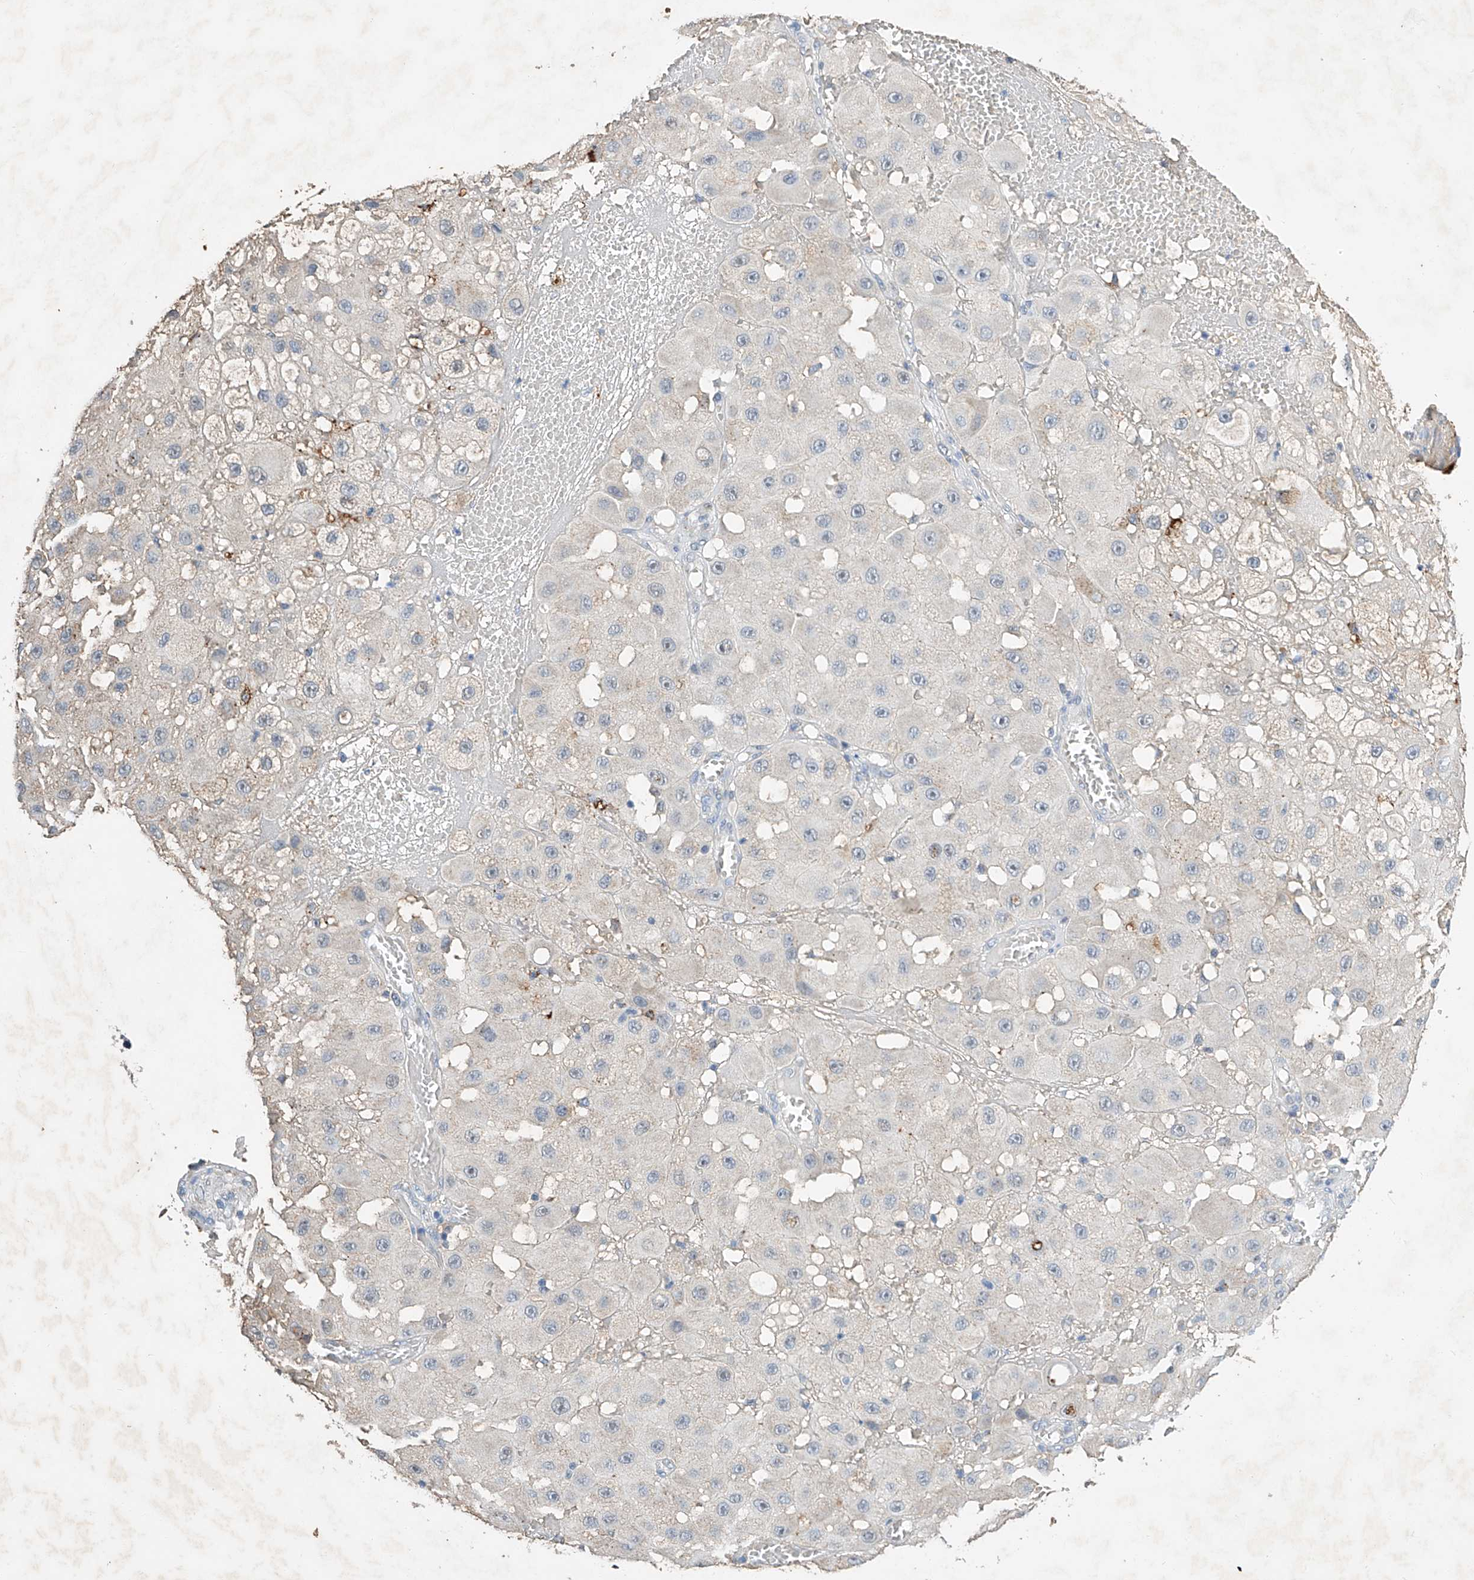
{"staining": {"intensity": "negative", "quantity": "none", "location": "none"}, "tissue": "melanoma", "cell_type": "Tumor cells", "image_type": "cancer", "snomed": [{"axis": "morphology", "description": "Malignant melanoma, NOS"}, {"axis": "topography", "description": "Skin"}], "caption": "The immunohistochemistry (IHC) photomicrograph has no significant expression in tumor cells of malignant melanoma tissue. (DAB (3,3'-diaminobenzidine) immunohistochemistry visualized using brightfield microscopy, high magnification).", "gene": "CTDP1", "patient": {"sex": "female", "age": 81}}